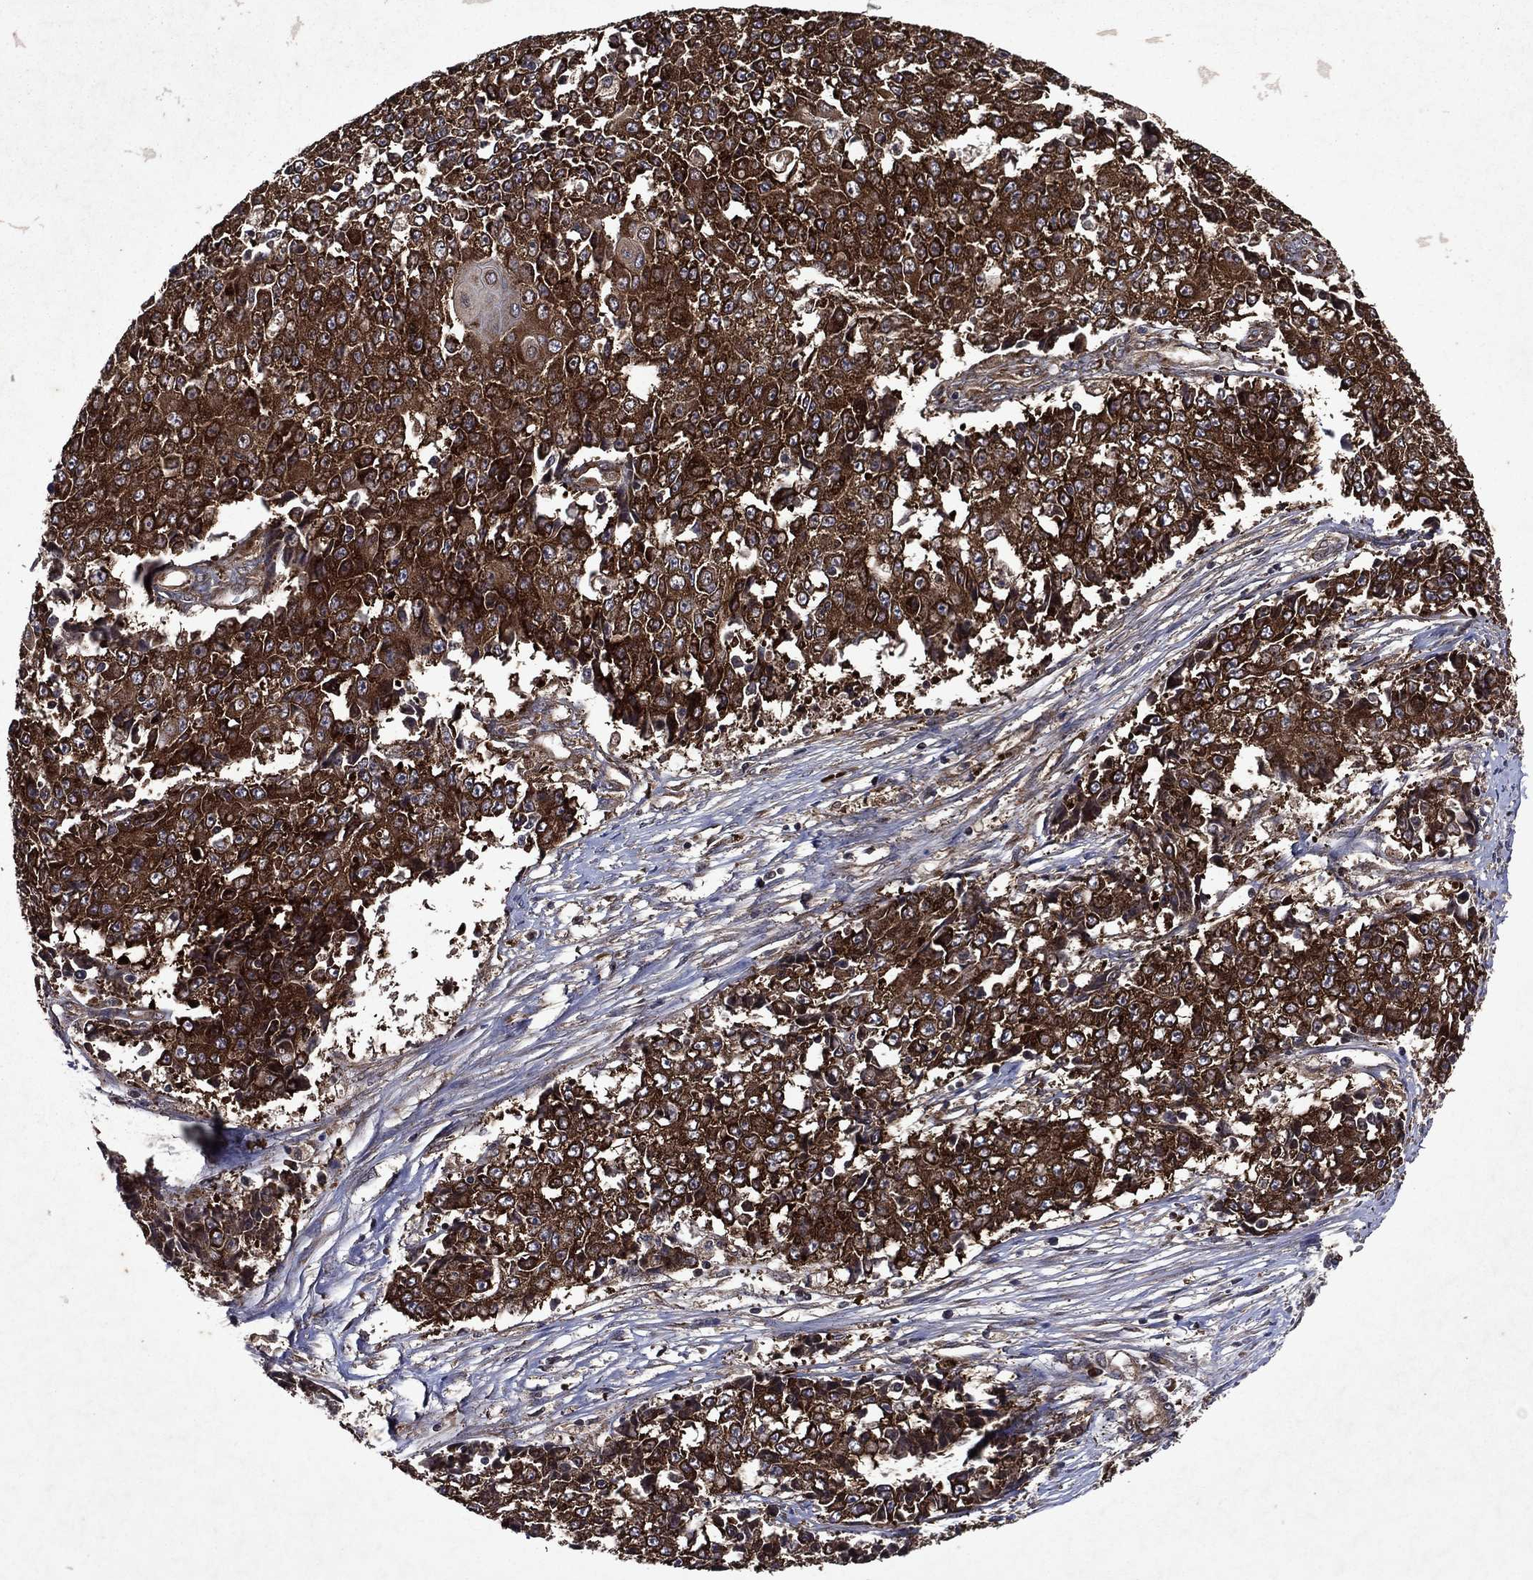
{"staining": {"intensity": "strong", "quantity": ">75%", "location": "cytoplasmic/membranous"}, "tissue": "ovarian cancer", "cell_type": "Tumor cells", "image_type": "cancer", "snomed": [{"axis": "morphology", "description": "Carcinoma, endometroid"}, {"axis": "topography", "description": "Ovary"}], "caption": "High-magnification brightfield microscopy of ovarian cancer (endometroid carcinoma) stained with DAB (brown) and counterstained with hematoxylin (blue). tumor cells exhibit strong cytoplasmic/membranous staining is appreciated in about>75% of cells. (DAB IHC with brightfield microscopy, high magnification).", "gene": "EIF2B4", "patient": {"sex": "female", "age": 42}}